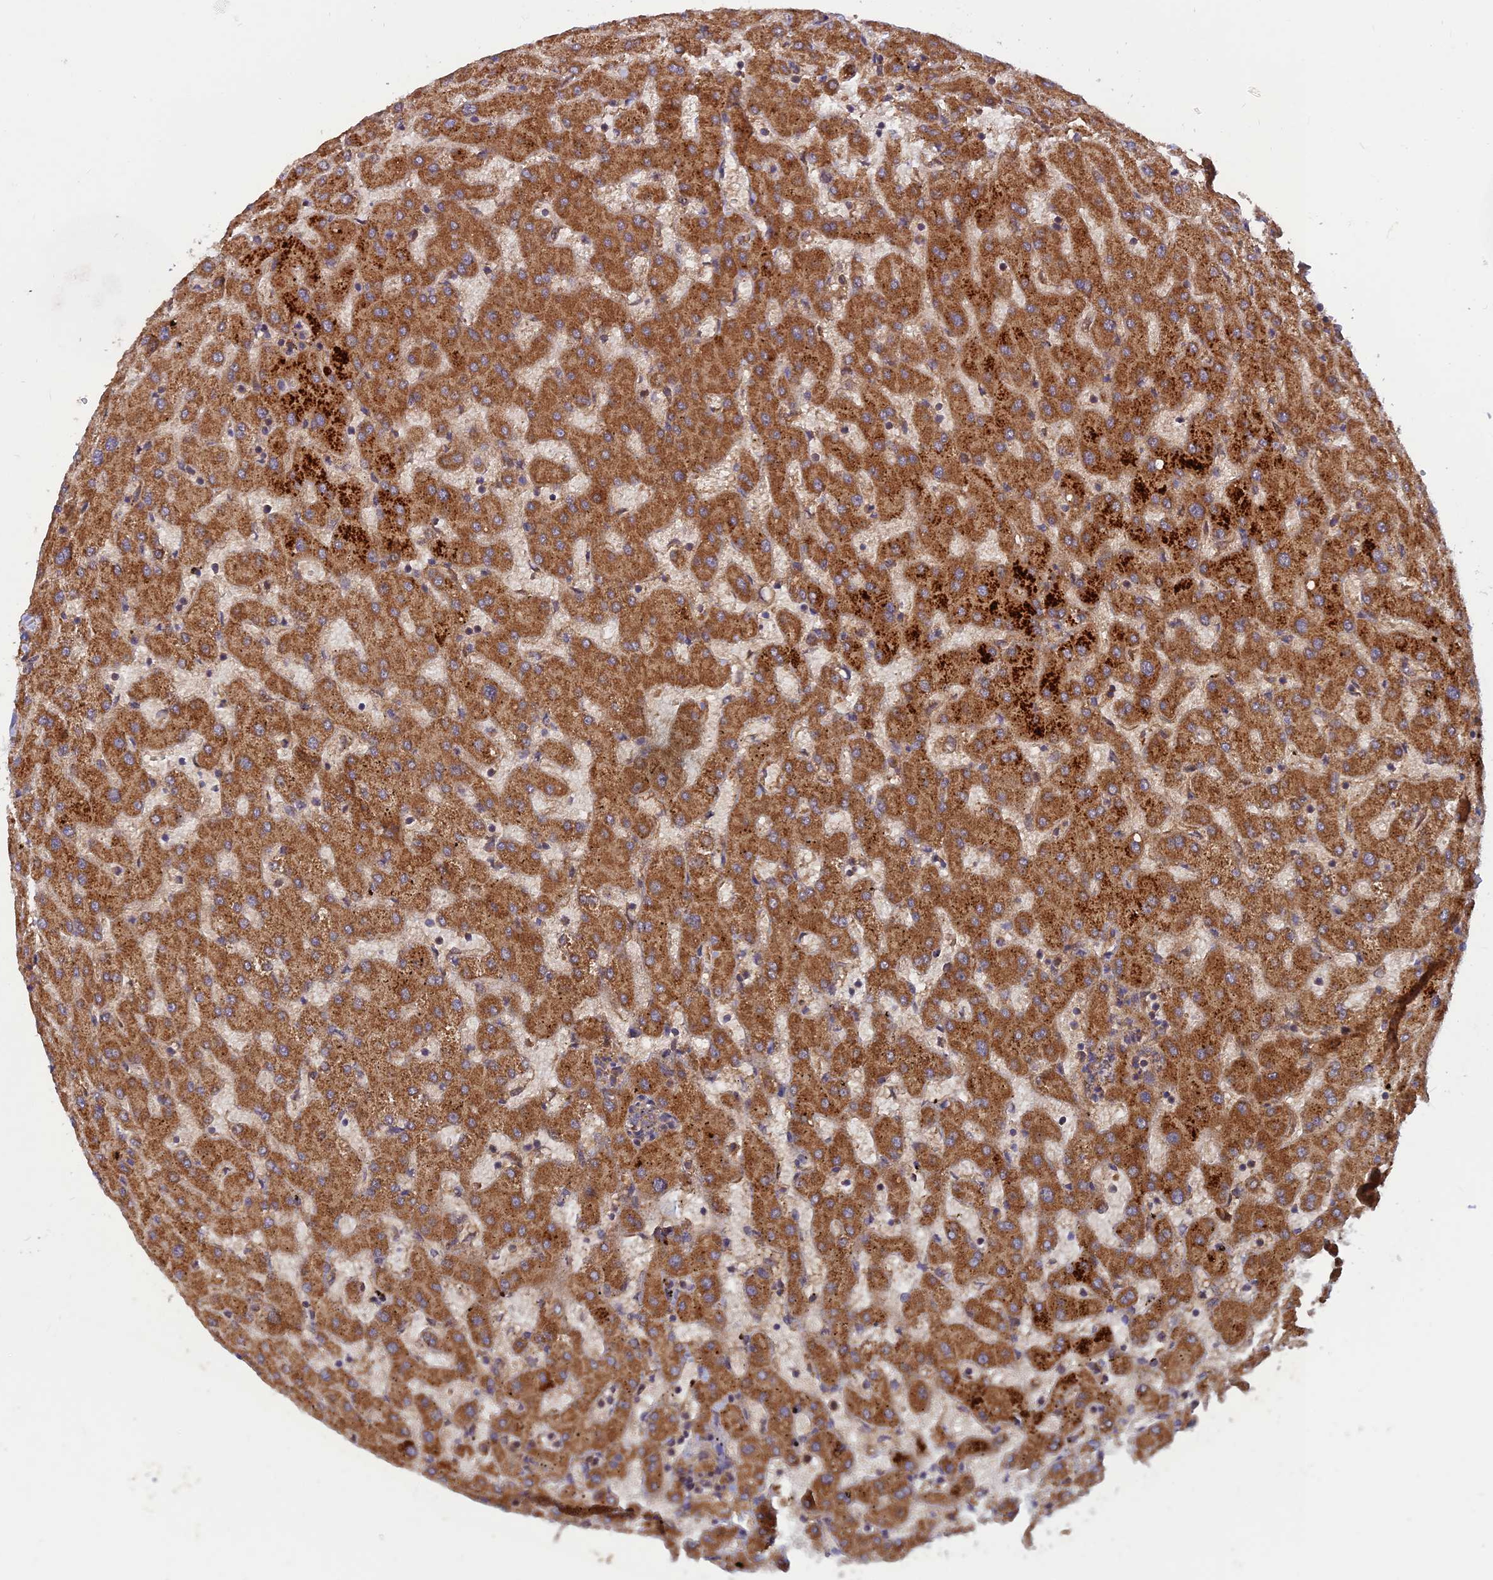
{"staining": {"intensity": "weak", "quantity": ">75%", "location": "cytoplasmic/membranous"}, "tissue": "liver", "cell_type": "Cholangiocytes", "image_type": "normal", "snomed": [{"axis": "morphology", "description": "Normal tissue, NOS"}, {"axis": "topography", "description": "Liver"}], "caption": "An immunohistochemistry (IHC) image of unremarkable tissue is shown. Protein staining in brown highlights weak cytoplasmic/membranous positivity in liver within cholangiocytes.", "gene": "RELCH", "patient": {"sex": "female", "age": 63}}